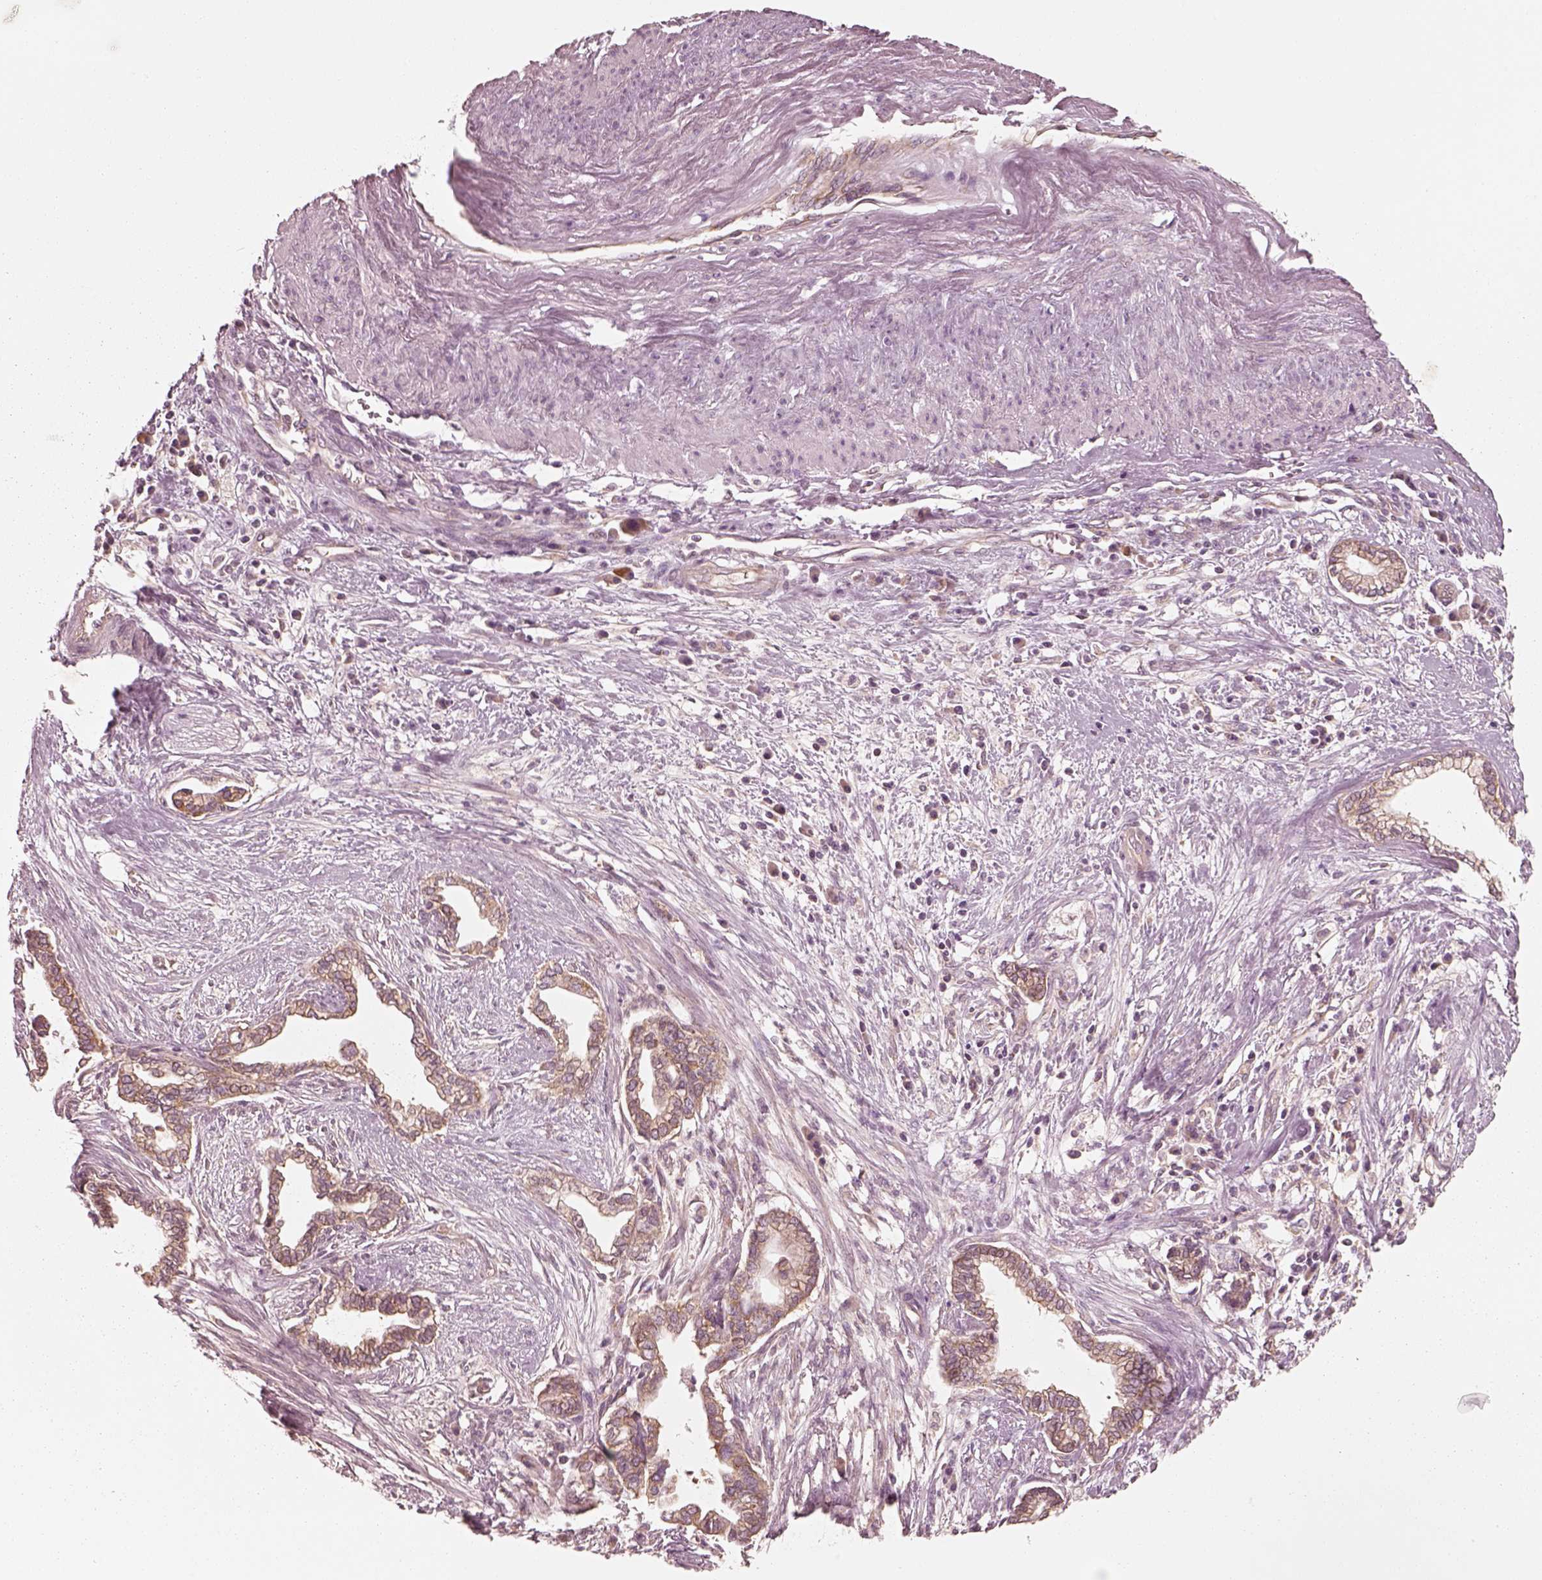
{"staining": {"intensity": "moderate", "quantity": ">75%", "location": "cytoplasmic/membranous"}, "tissue": "cervical cancer", "cell_type": "Tumor cells", "image_type": "cancer", "snomed": [{"axis": "morphology", "description": "Adenocarcinoma, NOS"}, {"axis": "topography", "description": "Cervix"}], "caption": "IHC (DAB) staining of human cervical cancer shows moderate cytoplasmic/membranous protein staining in about >75% of tumor cells. (DAB (3,3'-diaminobenzidine) = brown stain, brightfield microscopy at high magnification).", "gene": "CNOT2", "patient": {"sex": "female", "age": 62}}